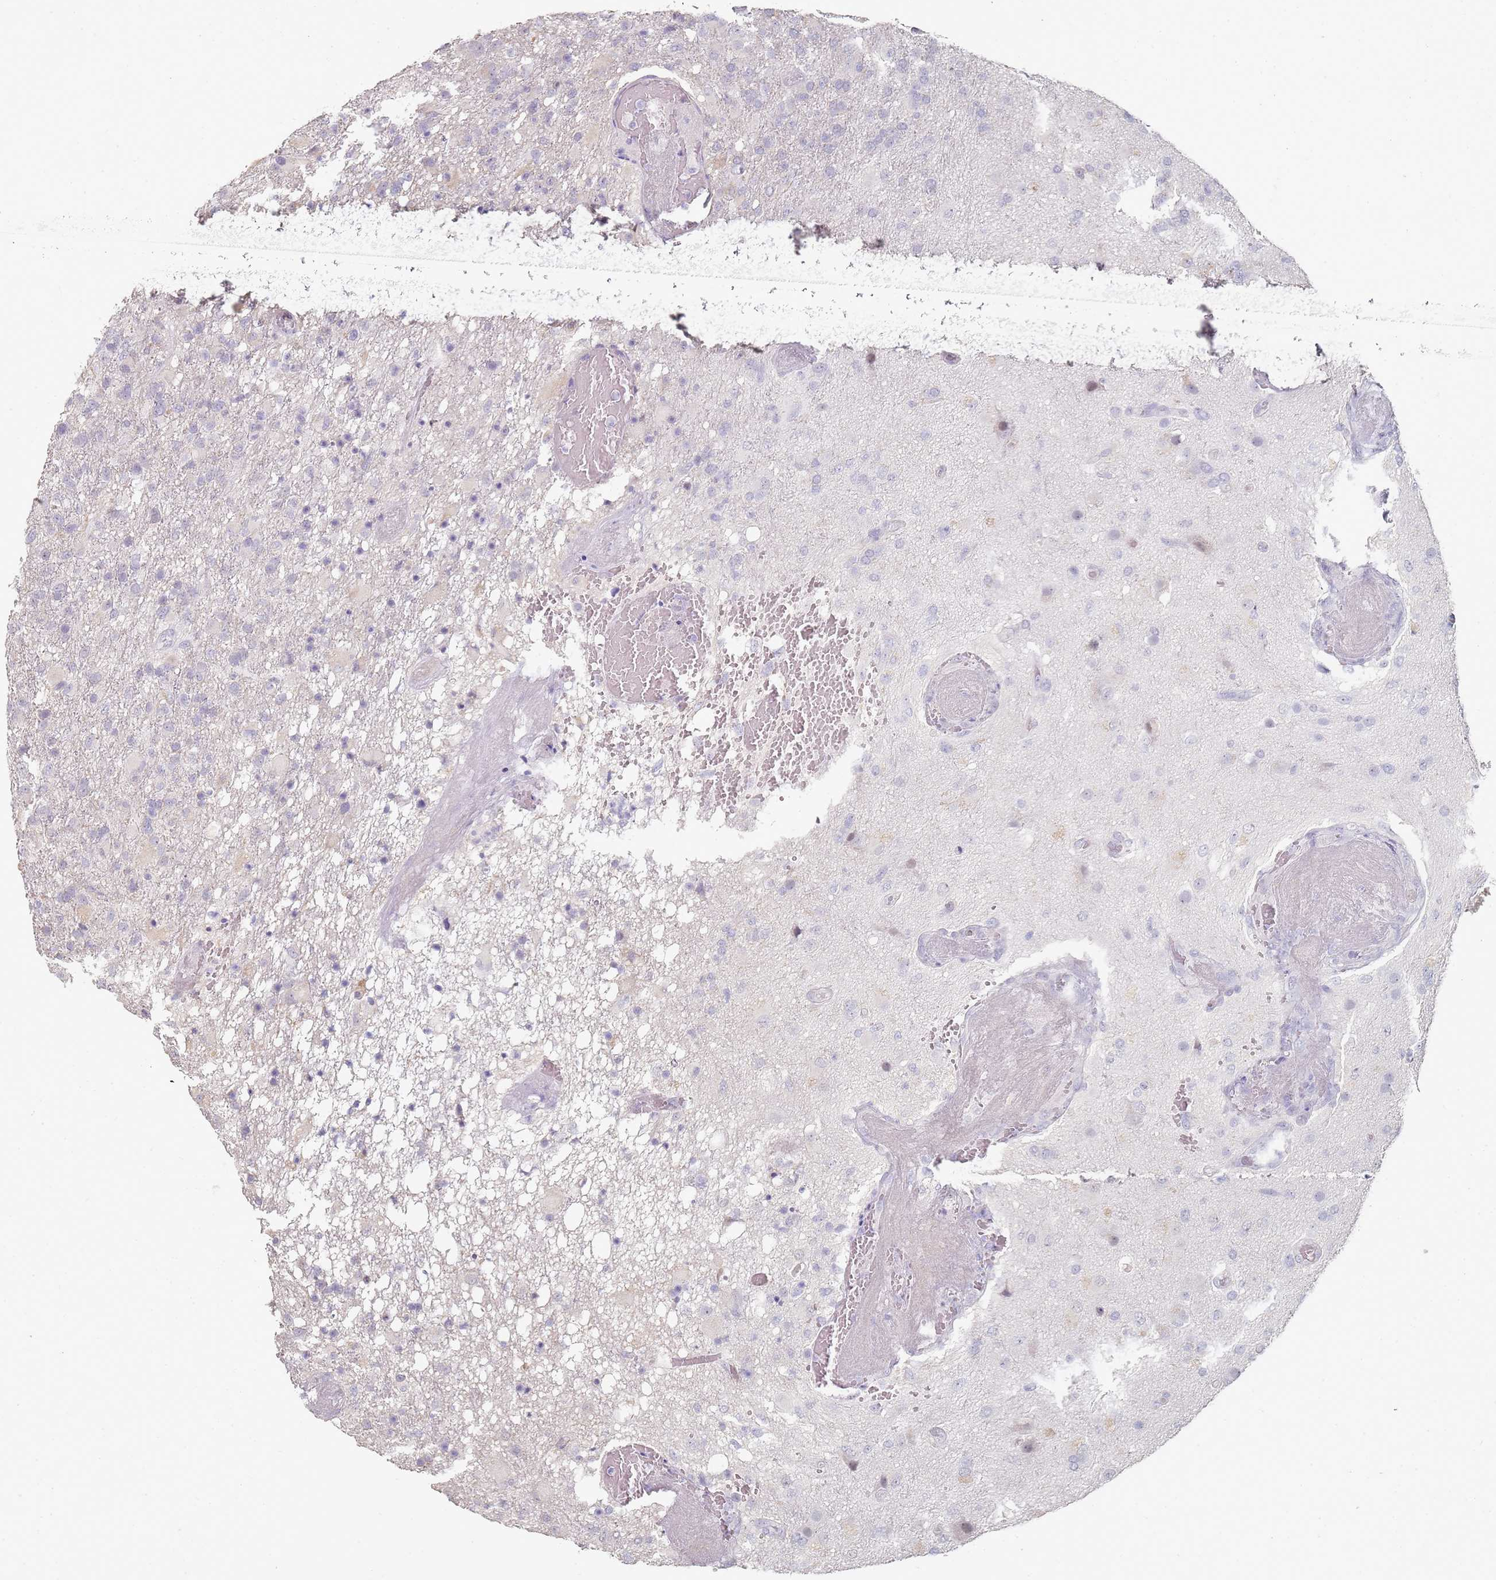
{"staining": {"intensity": "weak", "quantity": "<25%", "location": "nuclear"}, "tissue": "glioma", "cell_type": "Tumor cells", "image_type": "cancer", "snomed": [{"axis": "morphology", "description": "Glioma, malignant, High grade"}, {"axis": "topography", "description": "Brain"}], "caption": "A high-resolution image shows immunohistochemistry (IHC) staining of glioma, which demonstrates no significant staining in tumor cells. (Brightfield microscopy of DAB (3,3'-diaminobenzidine) IHC at high magnification).", "gene": "DNAH11", "patient": {"sex": "female", "age": 74}}